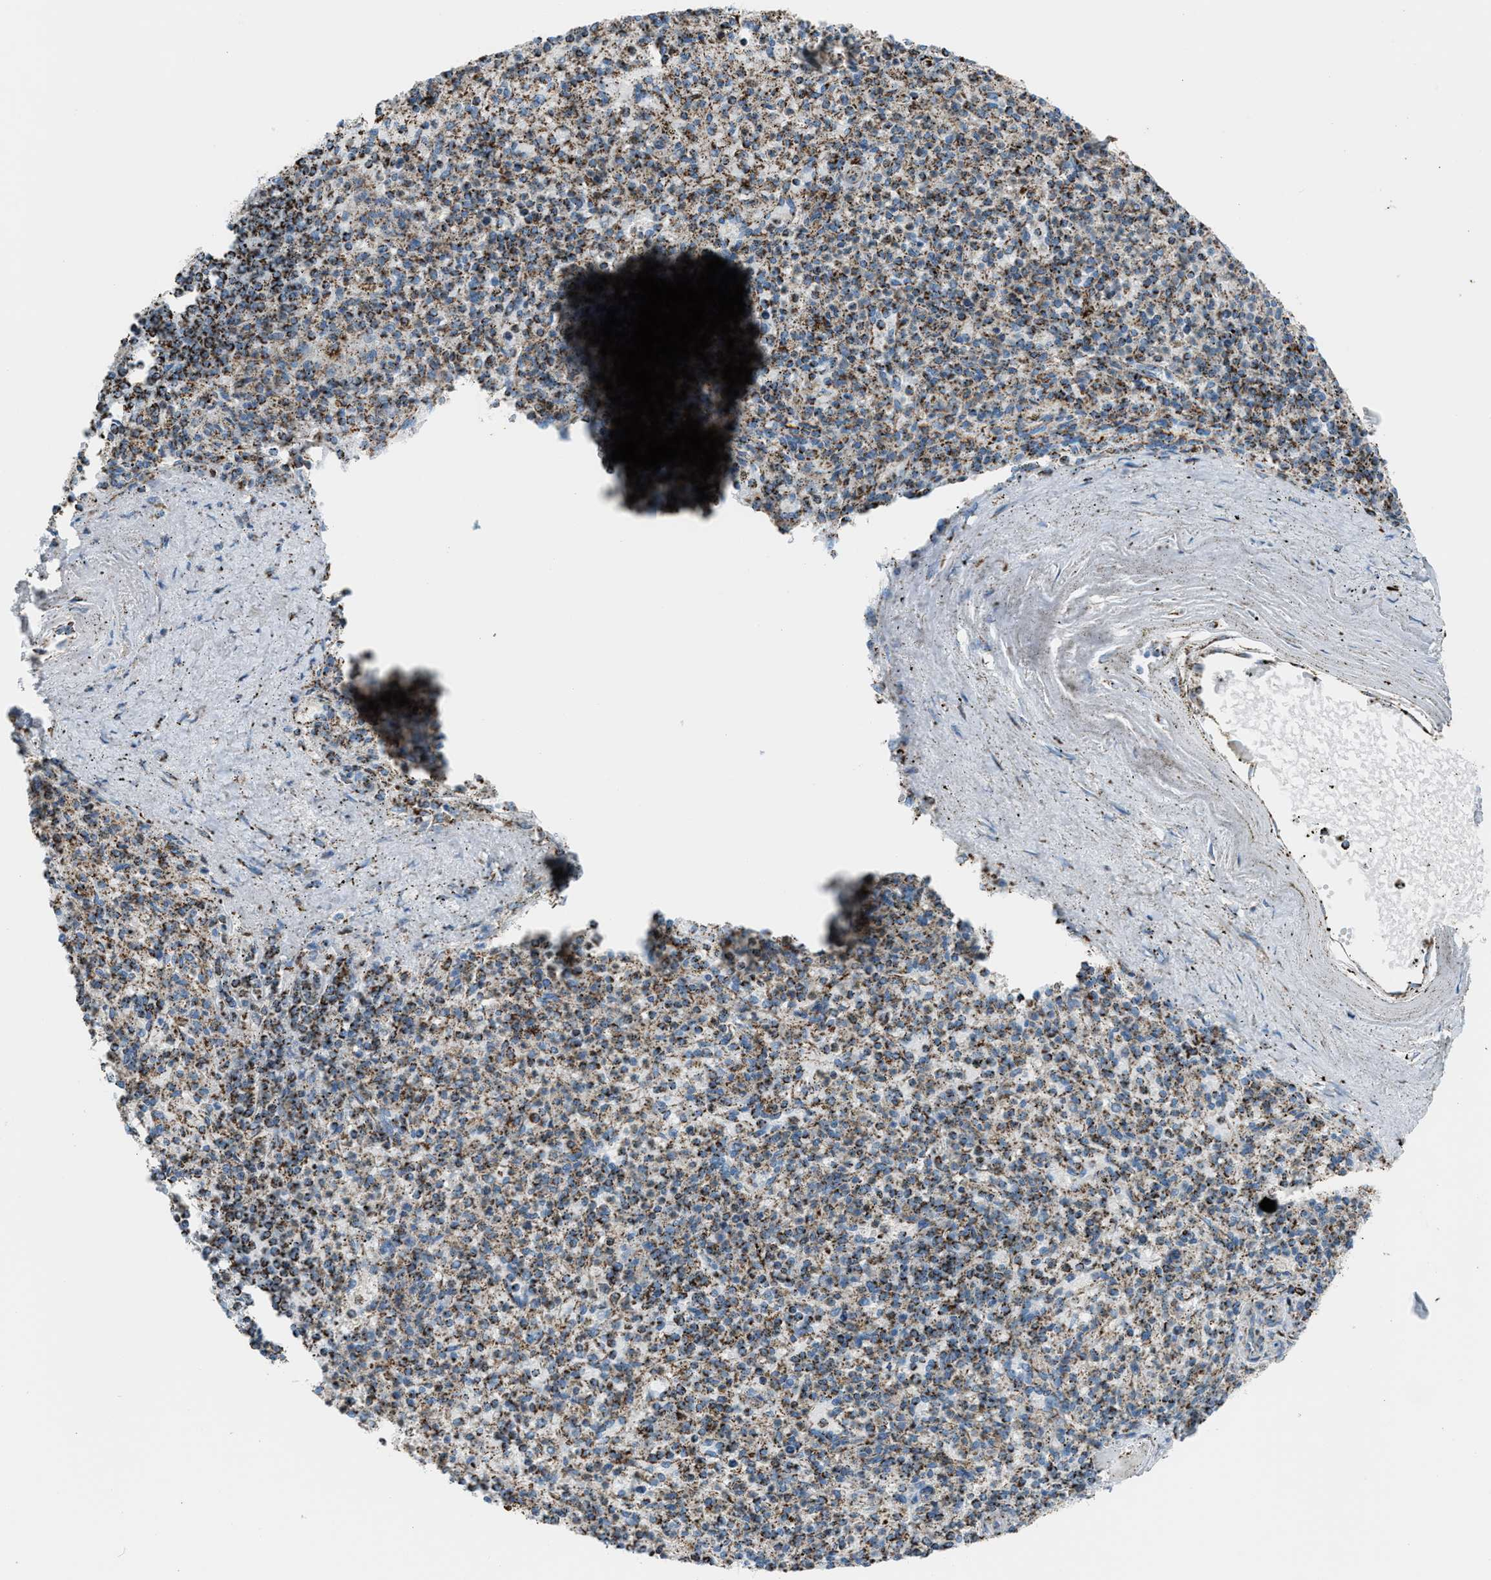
{"staining": {"intensity": "strong", "quantity": "25%-75%", "location": "cytoplasmic/membranous"}, "tissue": "spleen", "cell_type": "Cells in red pulp", "image_type": "normal", "snomed": [{"axis": "morphology", "description": "Normal tissue, NOS"}, {"axis": "topography", "description": "Spleen"}], "caption": "Protein expression analysis of normal human spleen reveals strong cytoplasmic/membranous positivity in about 25%-75% of cells in red pulp.", "gene": "MDH2", "patient": {"sex": "male", "age": 72}}